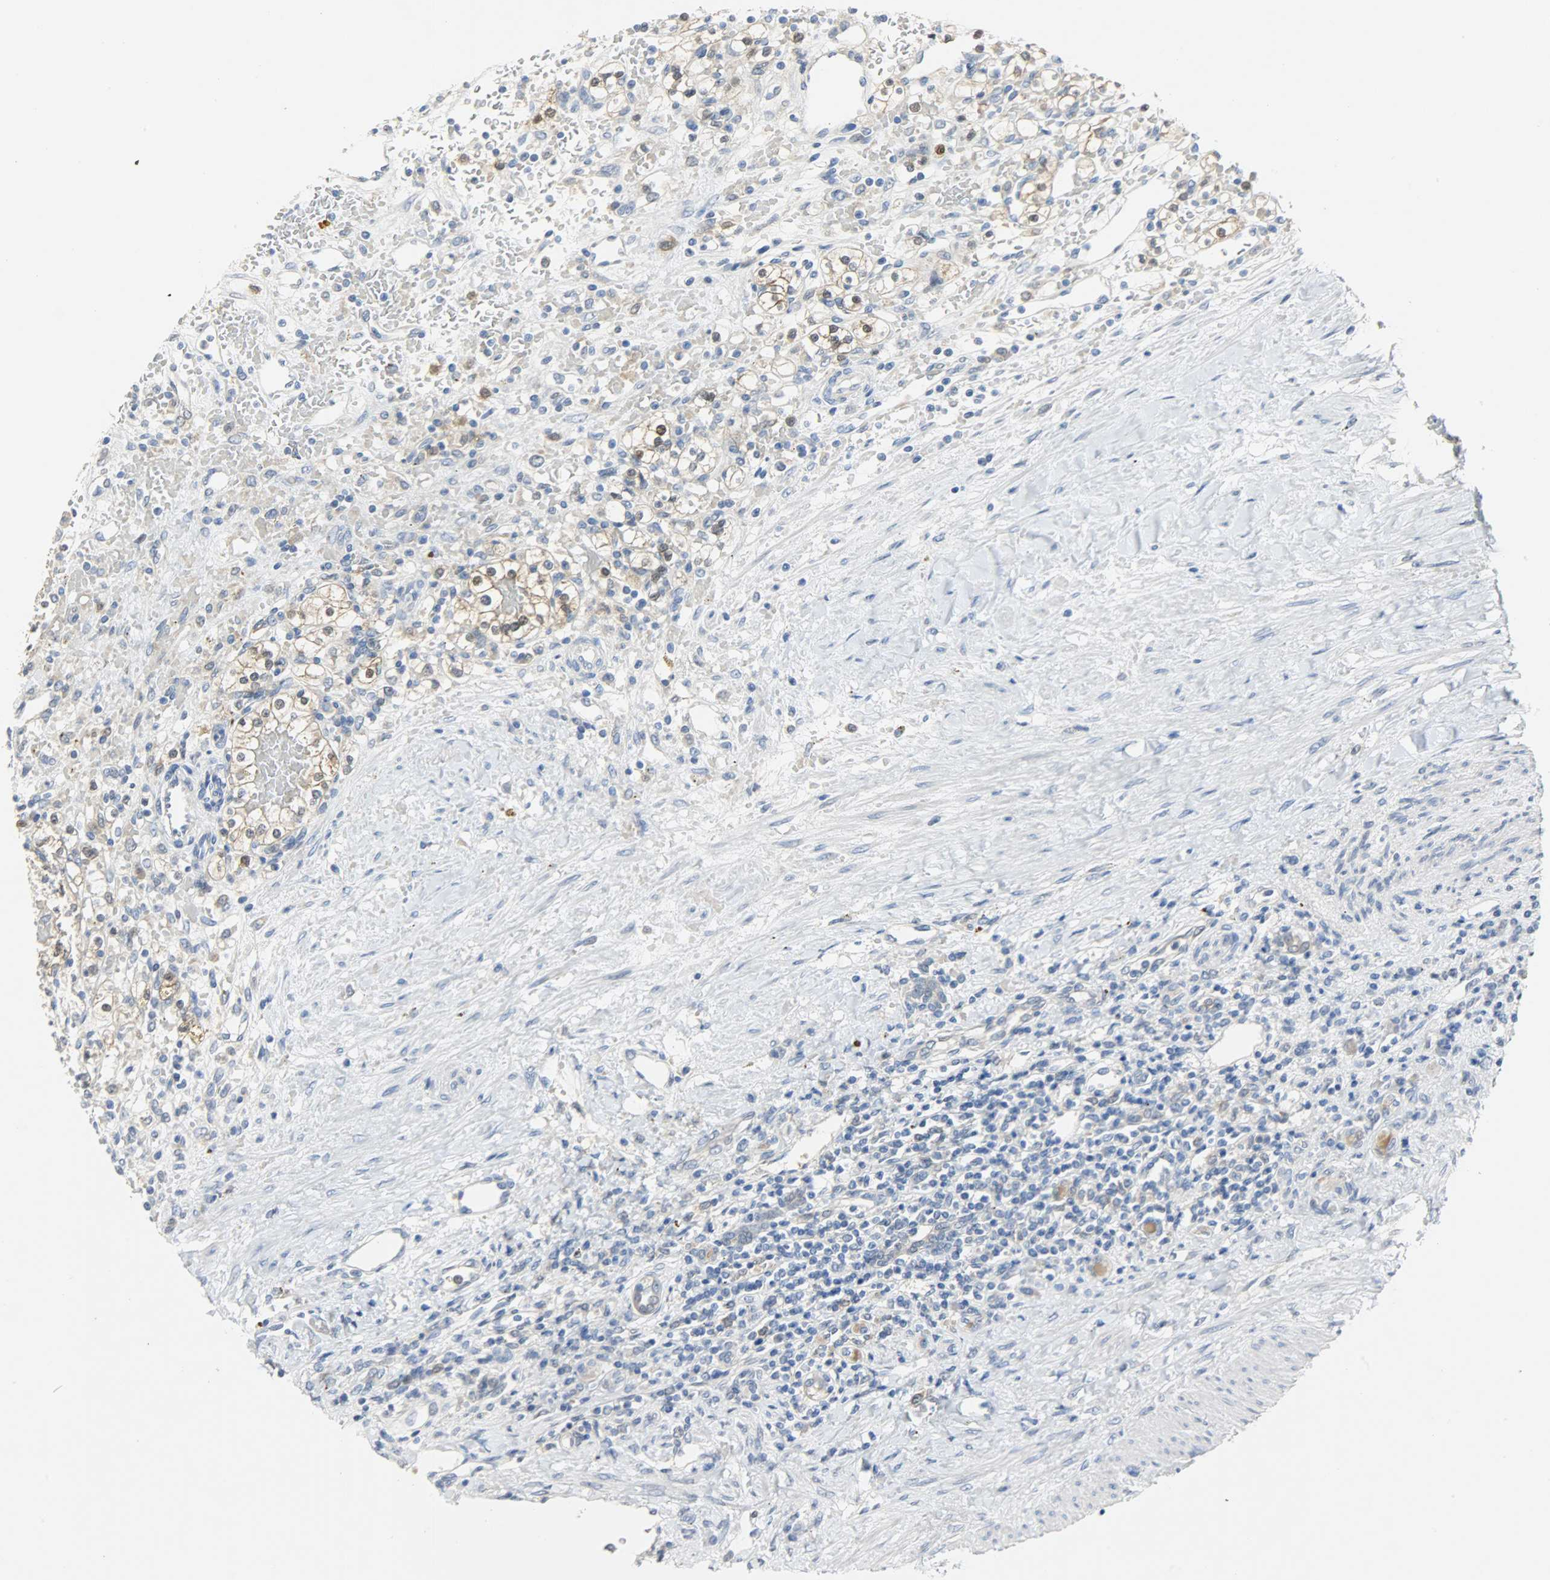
{"staining": {"intensity": "weak", "quantity": ">75%", "location": "cytoplasmic/membranous,nuclear"}, "tissue": "renal cancer", "cell_type": "Tumor cells", "image_type": "cancer", "snomed": [{"axis": "morphology", "description": "Normal tissue, NOS"}, {"axis": "morphology", "description": "Adenocarcinoma, NOS"}, {"axis": "topography", "description": "Kidney"}], "caption": "IHC image of human renal cancer (adenocarcinoma) stained for a protein (brown), which displays low levels of weak cytoplasmic/membranous and nuclear expression in about >75% of tumor cells.", "gene": "EIF4EBP1", "patient": {"sex": "female", "age": 55}}